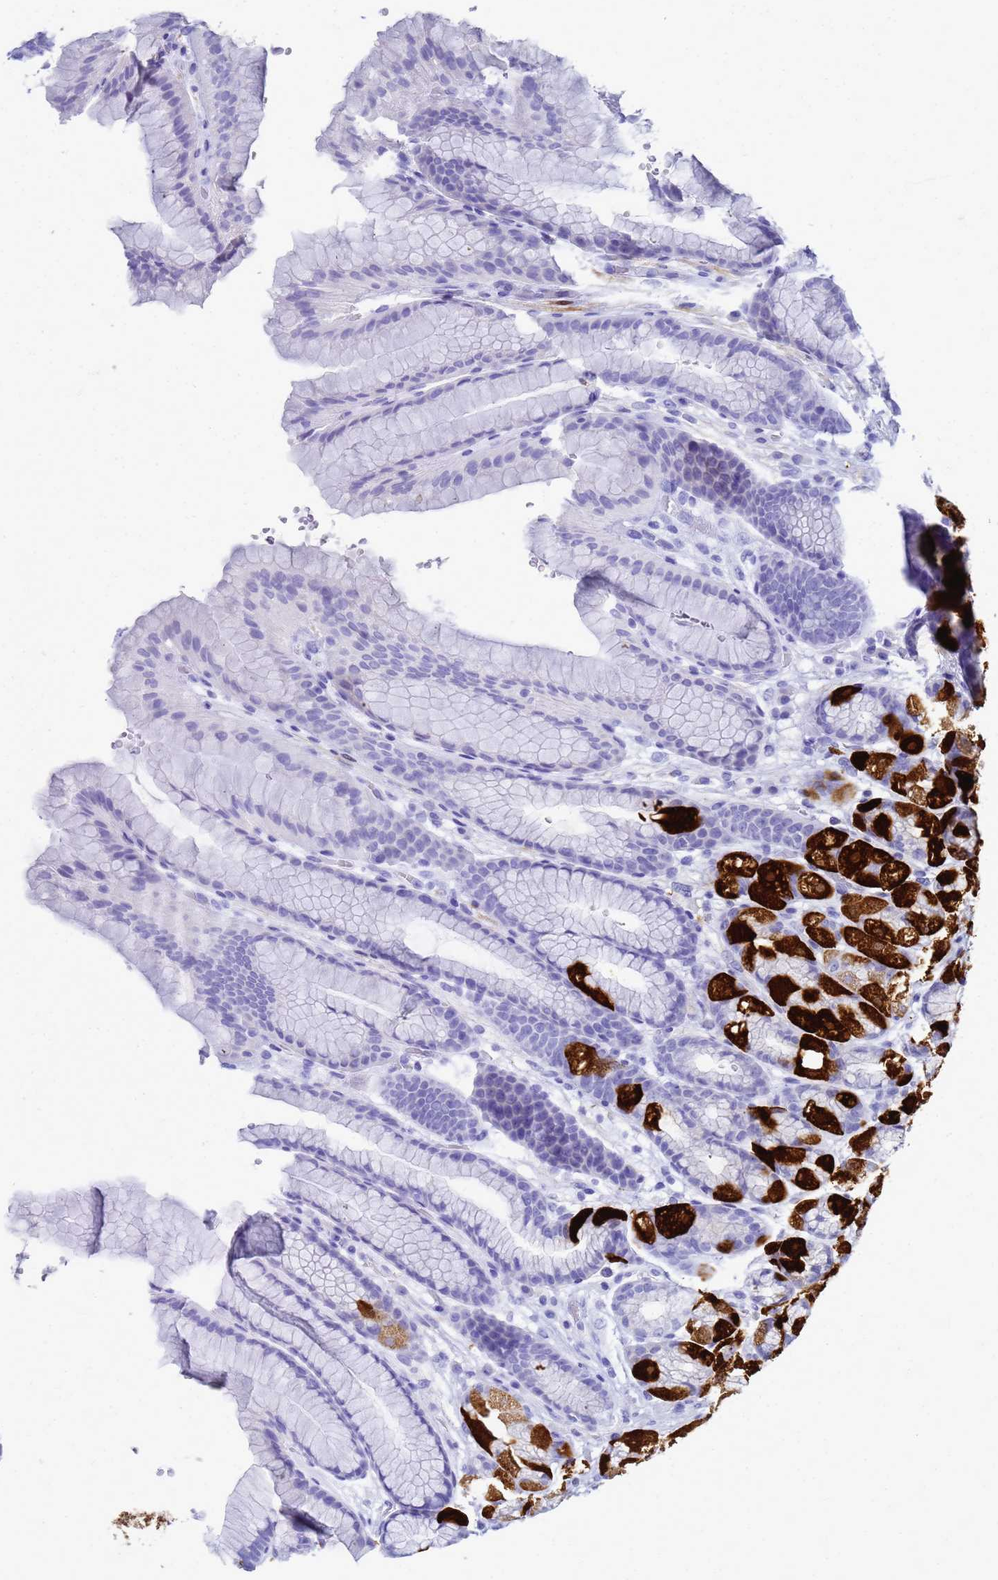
{"staining": {"intensity": "strong", "quantity": "<25%", "location": "cytoplasmic/membranous"}, "tissue": "stomach", "cell_type": "Glandular cells", "image_type": "normal", "snomed": [{"axis": "morphology", "description": "Normal tissue, NOS"}, {"axis": "morphology", "description": "Adenocarcinoma, NOS"}, {"axis": "topography", "description": "Stomach"}], "caption": "Brown immunohistochemical staining in benign human stomach demonstrates strong cytoplasmic/membranous staining in about <25% of glandular cells.", "gene": "CKB", "patient": {"sex": "male", "age": 57}}